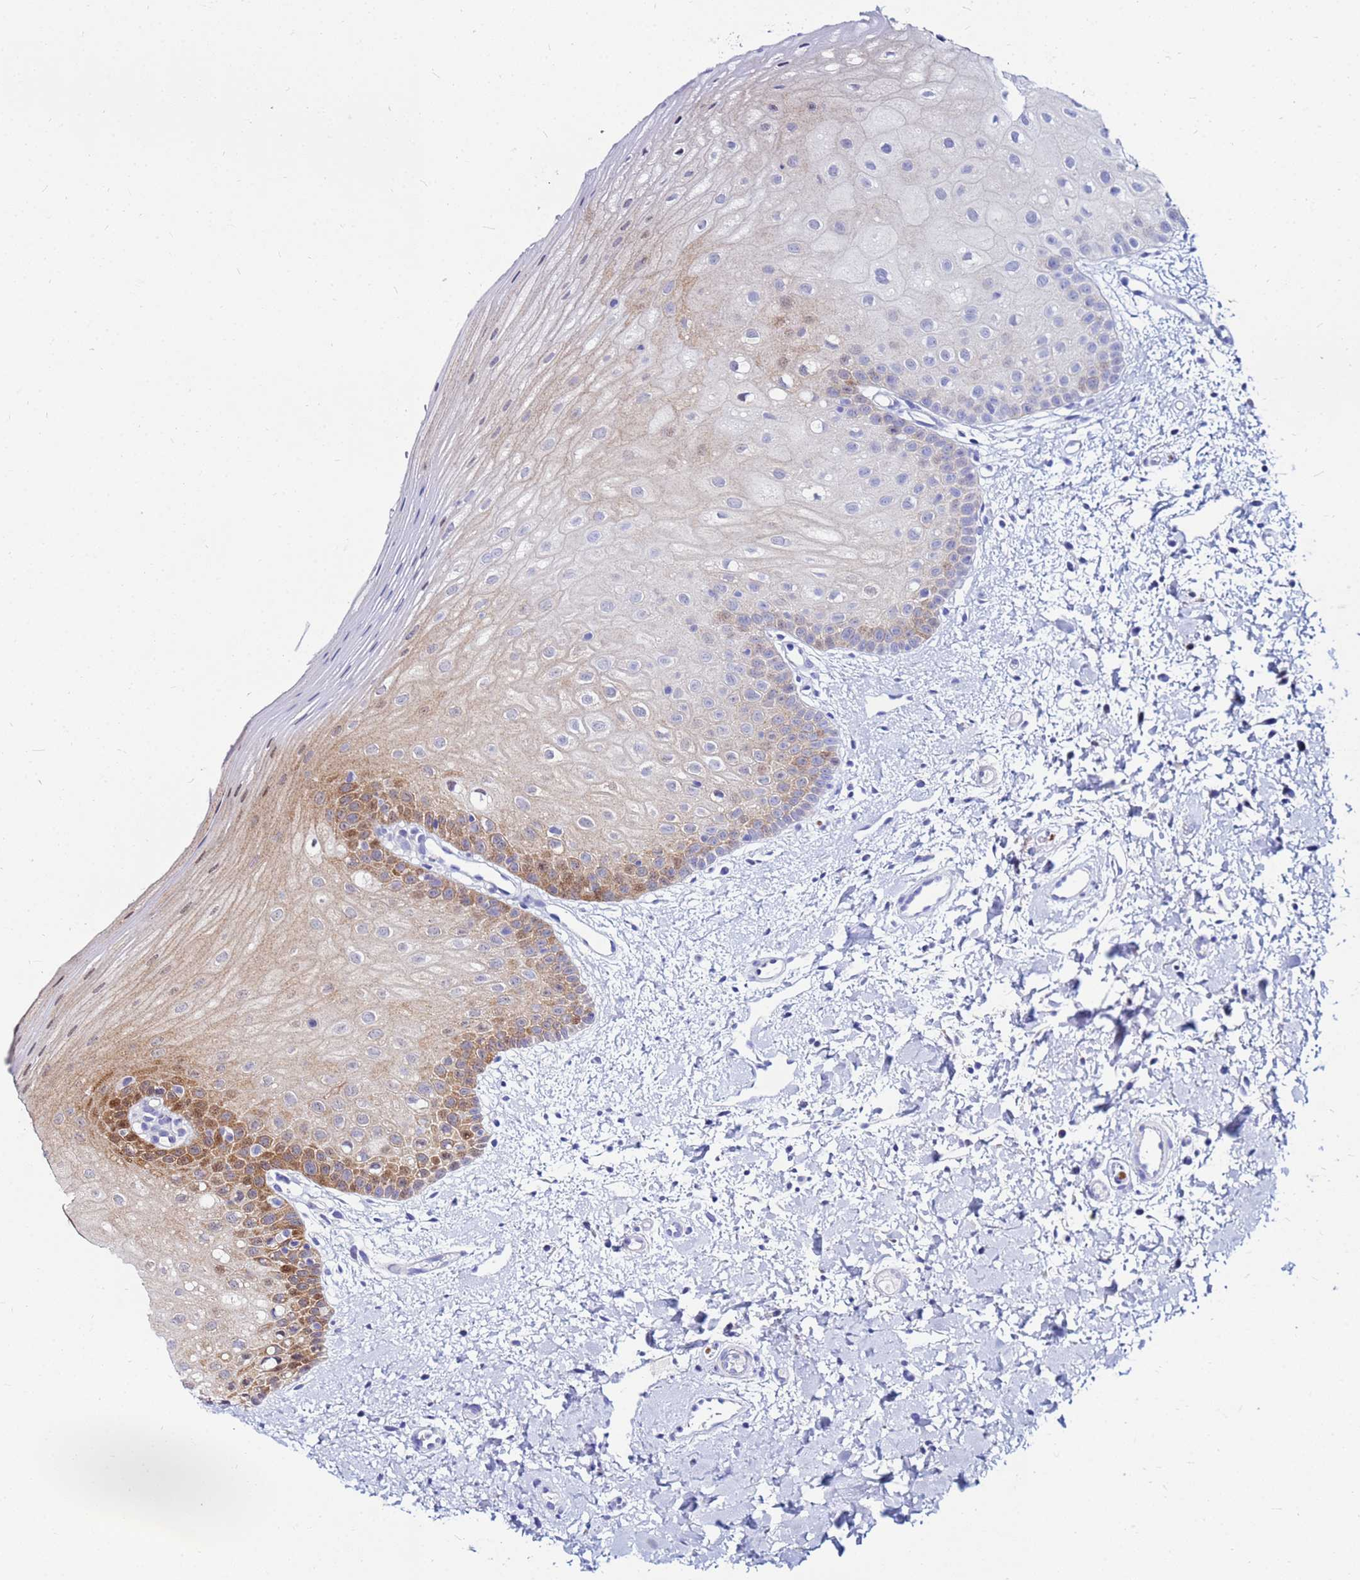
{"staining": {"intensity": "moderate", "quantity": "<25%", "location": "cytoplasmic/membranous"}, "tissue": "oral mucosa", "cell_type": "Squamous epithelial cells", "image_type": "normal", "snomed": [{"axis": "morphology", "description": "Normal tissue, NOS"}, {"axis": "topography", "description": "Oral tissue"}], "caption": "Immunohistochemistry (IHC) photomicrograph of benign oral mucosa: oral mucosa stained using IHC shows low levels of moderate protein expression localized specifically in the cytoplasmic/membranous of squamous epithelial cells, appearing as a cytoplasmic/membranous brown color.", "gene": "PPP1R14C", "patient": {"sex": "female", "age": 67}}